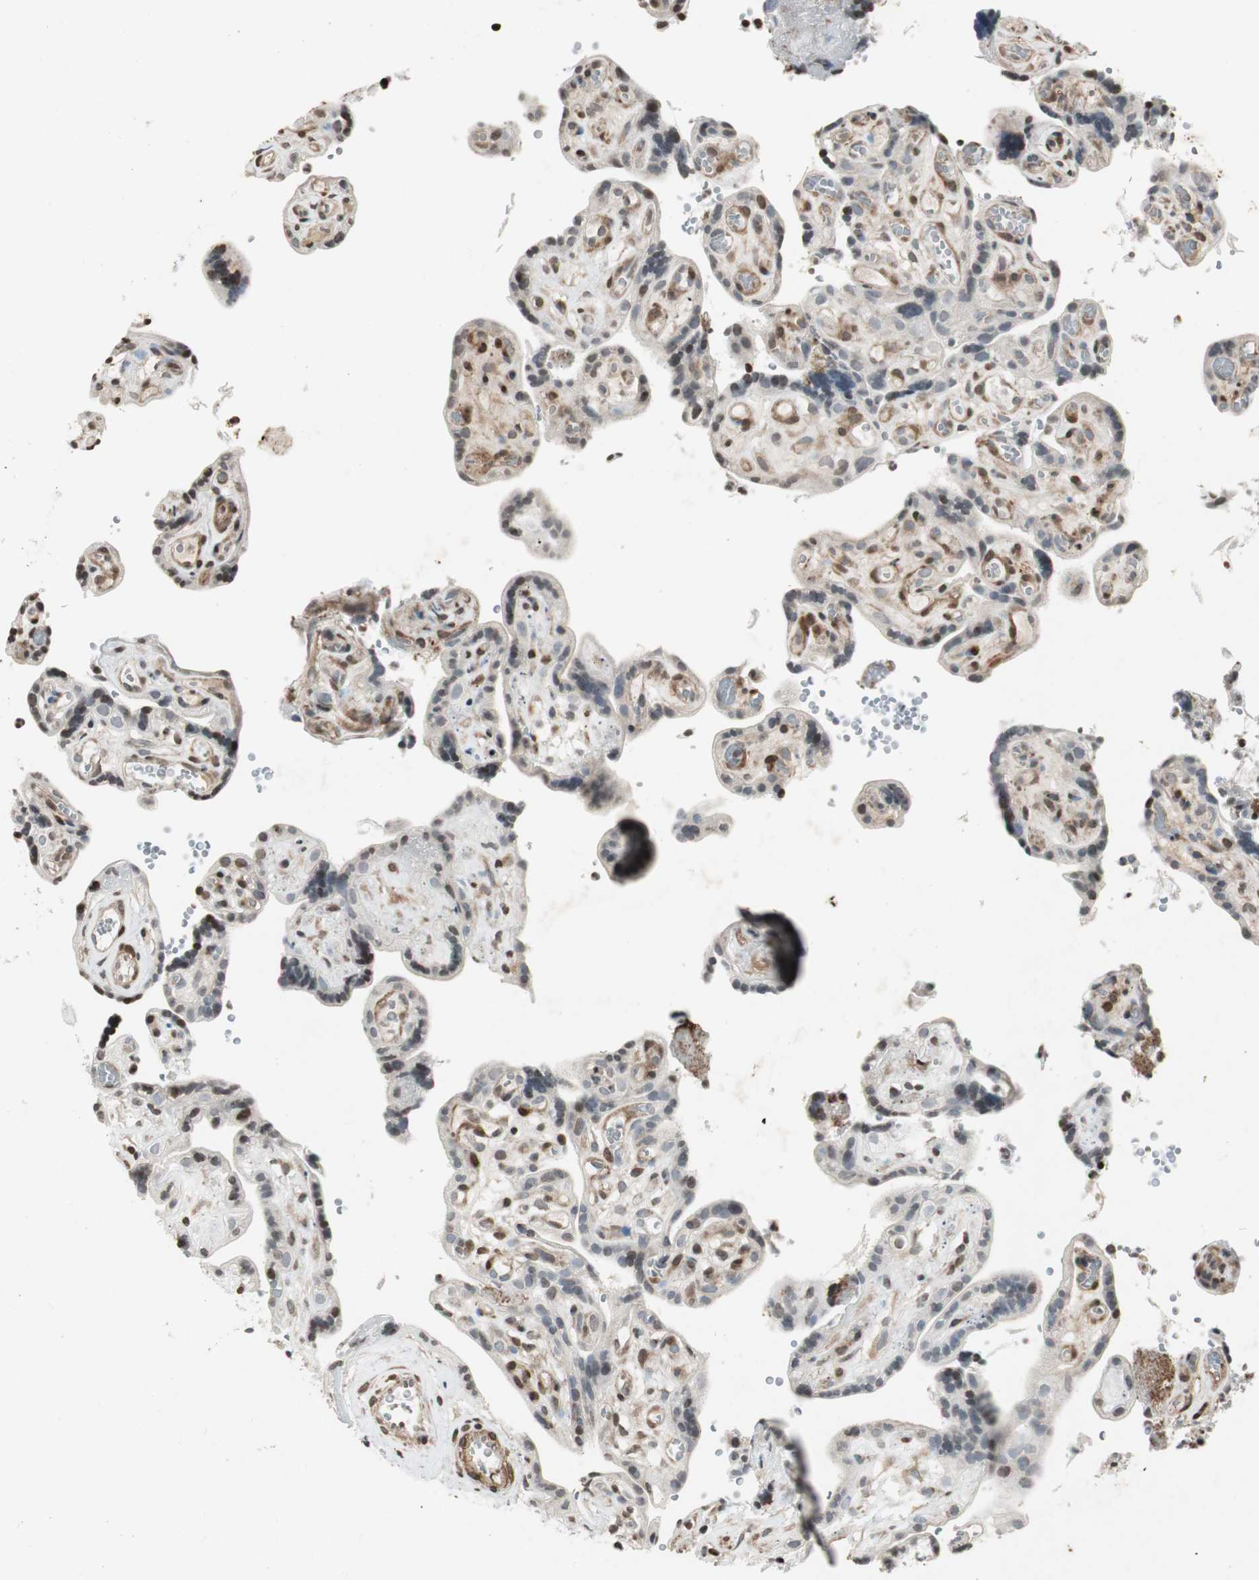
{"staining": {"intensity": "weak", "quantity": ">75%", "location": "cytoplasmic/membranous,nuclear"}, "tissue": "placenta", "cell_type": "Decidual cells", "image_type": "normal", "snomed": [{"axis": "morphology", "description": "Normal tissue, NOS"}, {"axis": "topography", "description": "Placenta"}], "caption": "Weak cytoplasmic/membranous,nuclear protein expression is present in about >75% of decidual cells in placenta.", "gene": "PRKG1", "patient": {"sex": "female", "age": 30}}